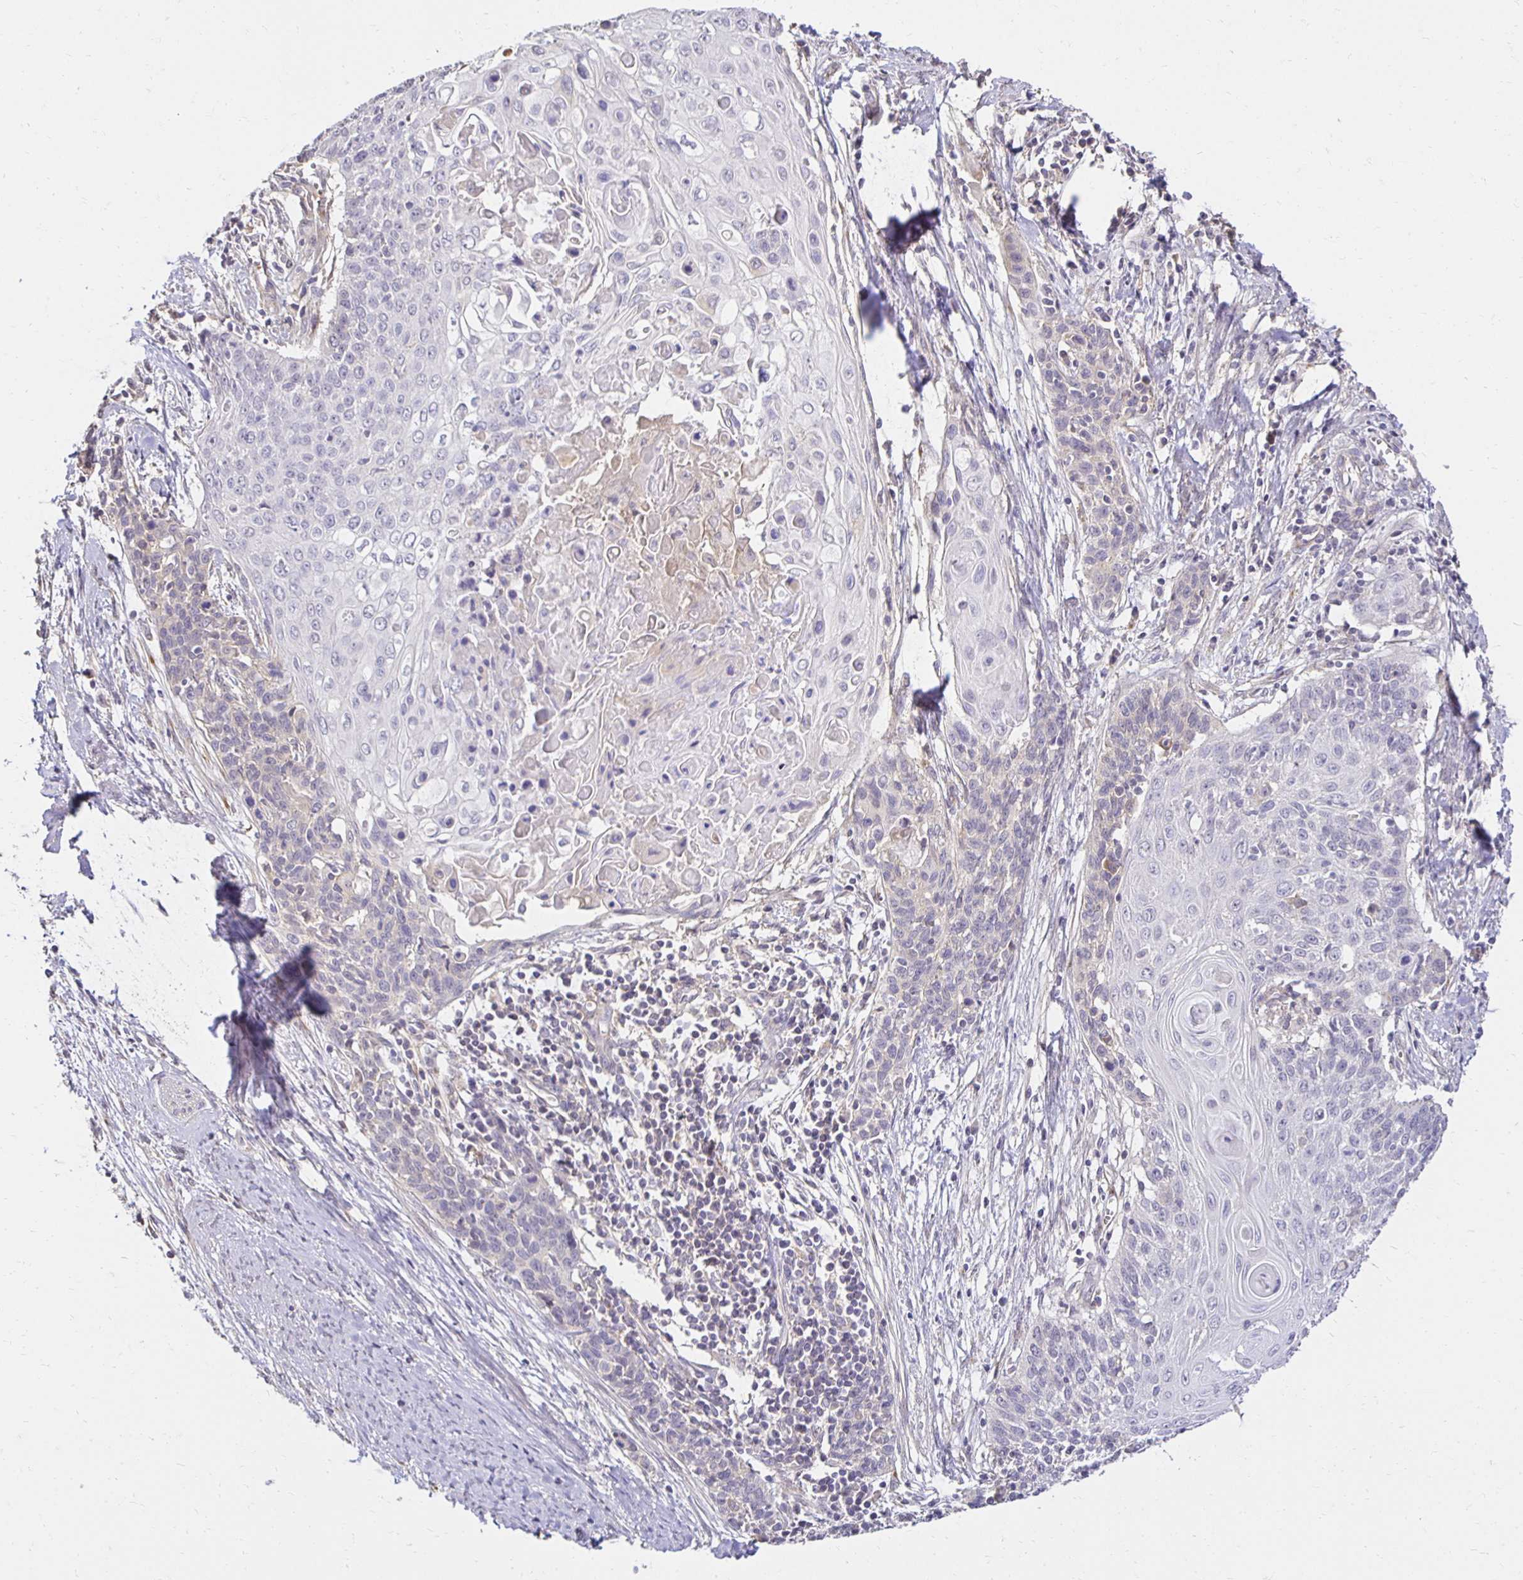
{"staining": {"intensity": "negative", "quantity": "none", "location": "none"}, "tissue": "cervical cancer", "cell_type": "Tumor cells", "image_type": "cancer", "snomed": [{"axis": "morphology", "description": "Squamous cell carcinoma, NOS"}, {"axis": "topography", "description": "Cervix"}], "caption": "There is no significant staining in tumor cells of cervical cancer.", "gene": "PNPLA3", "patient": {"sex": "female", "age": 39}}